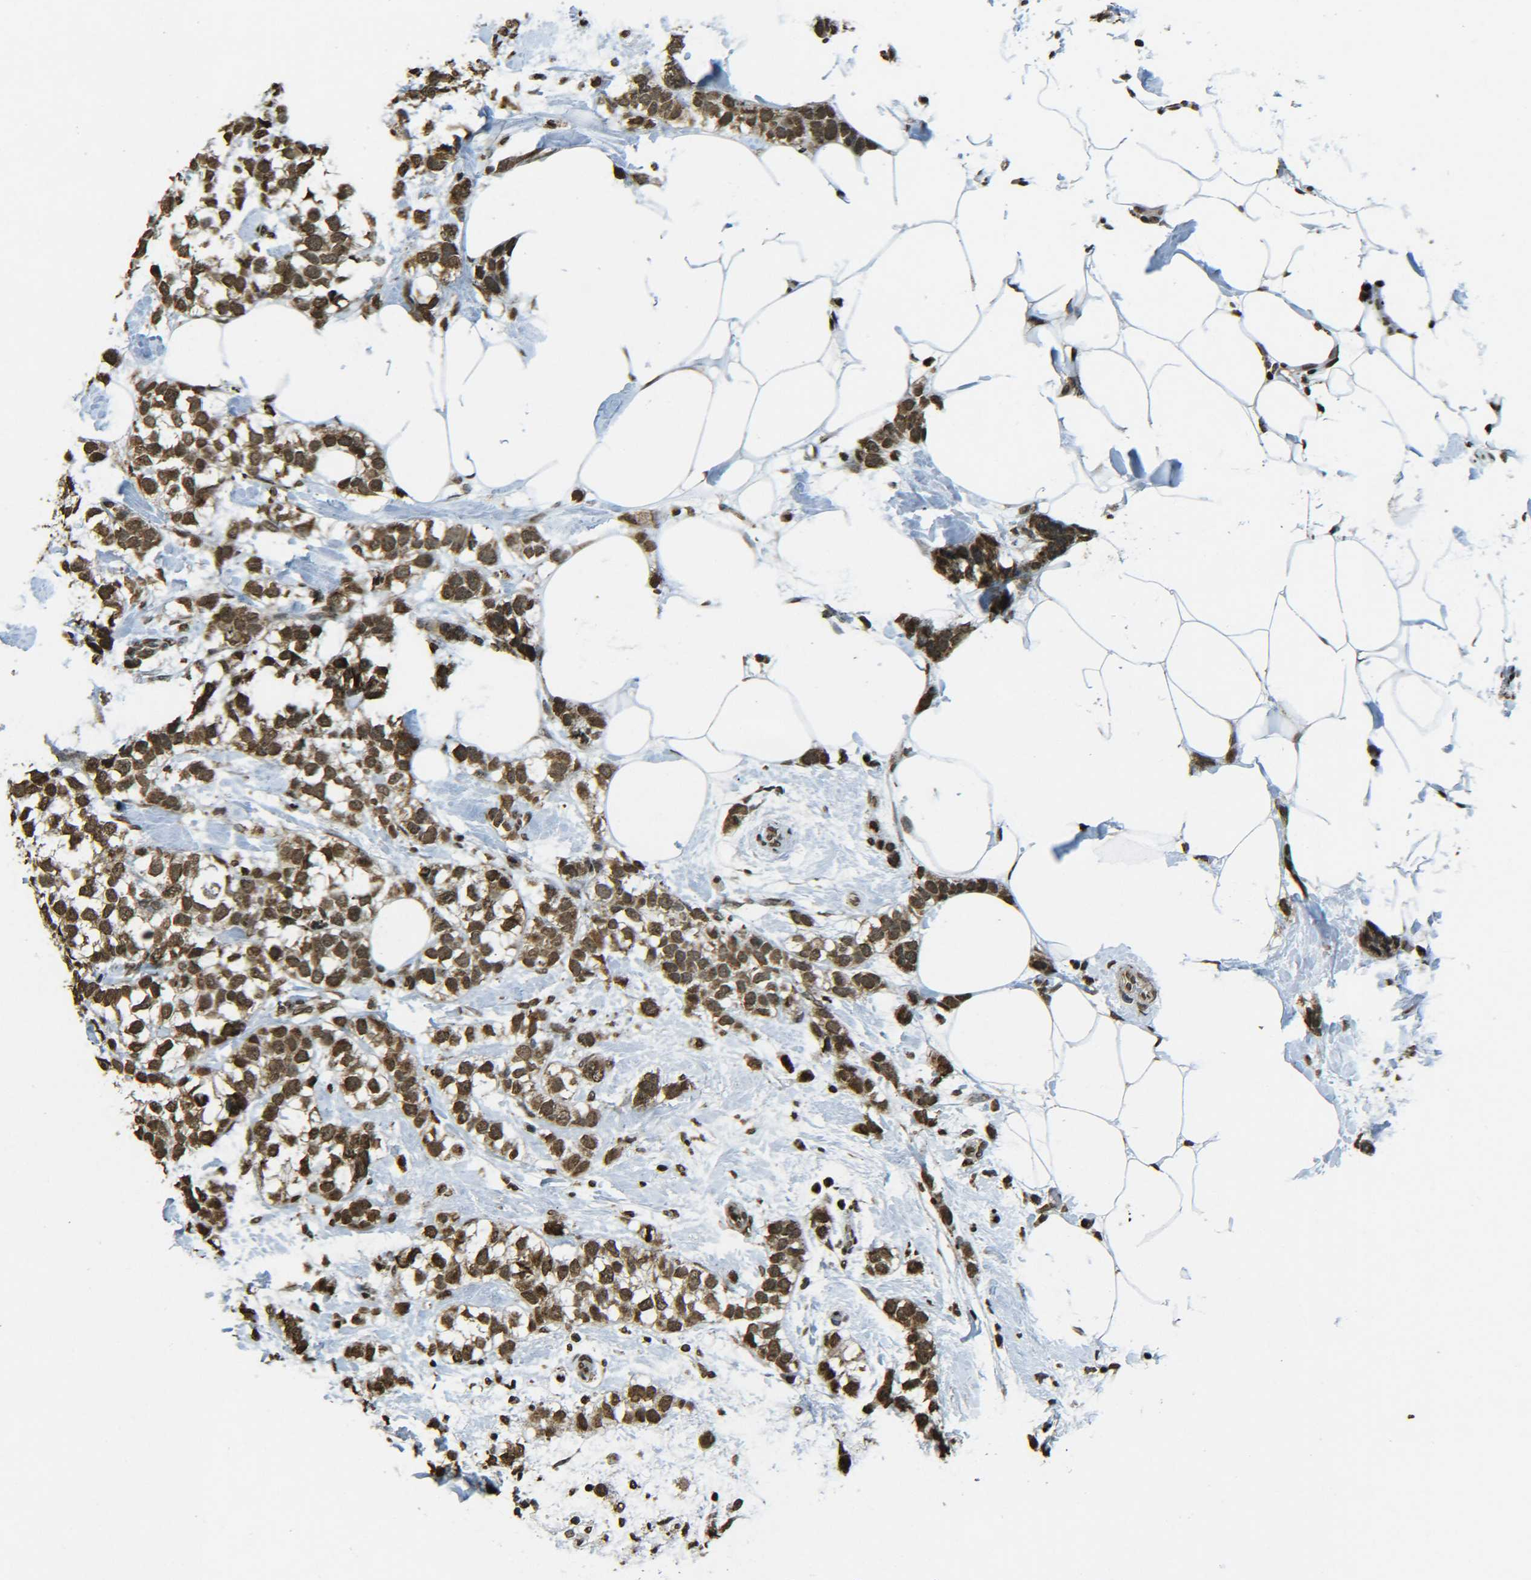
{"staining": {"intensity": "moderate", "quantity": ">75%", "location": "nuclear"}, "tissue": "breast cancer", "cell_type": "Tumor cells", "image_type": "cancer", "snomed": [{"axis": "morphology", "description": "Normal tissue, NOS"}, {"axis": "morphology", "description": "Duct carcinoma"}, {"axis": "topography", "description": "Breast"}], "caption": "Immunohistochemical staining of human breast invasive ductal carcinoma displays medium levels of moderate nuclear protein expression in approximately >75% of tumor cells. Immunohistochemistry (ihc) stains the protein in brown and the nuclei are stained blue.", "gene": "NEUROG2", "patient": {"sex": "female", "age": 50}}